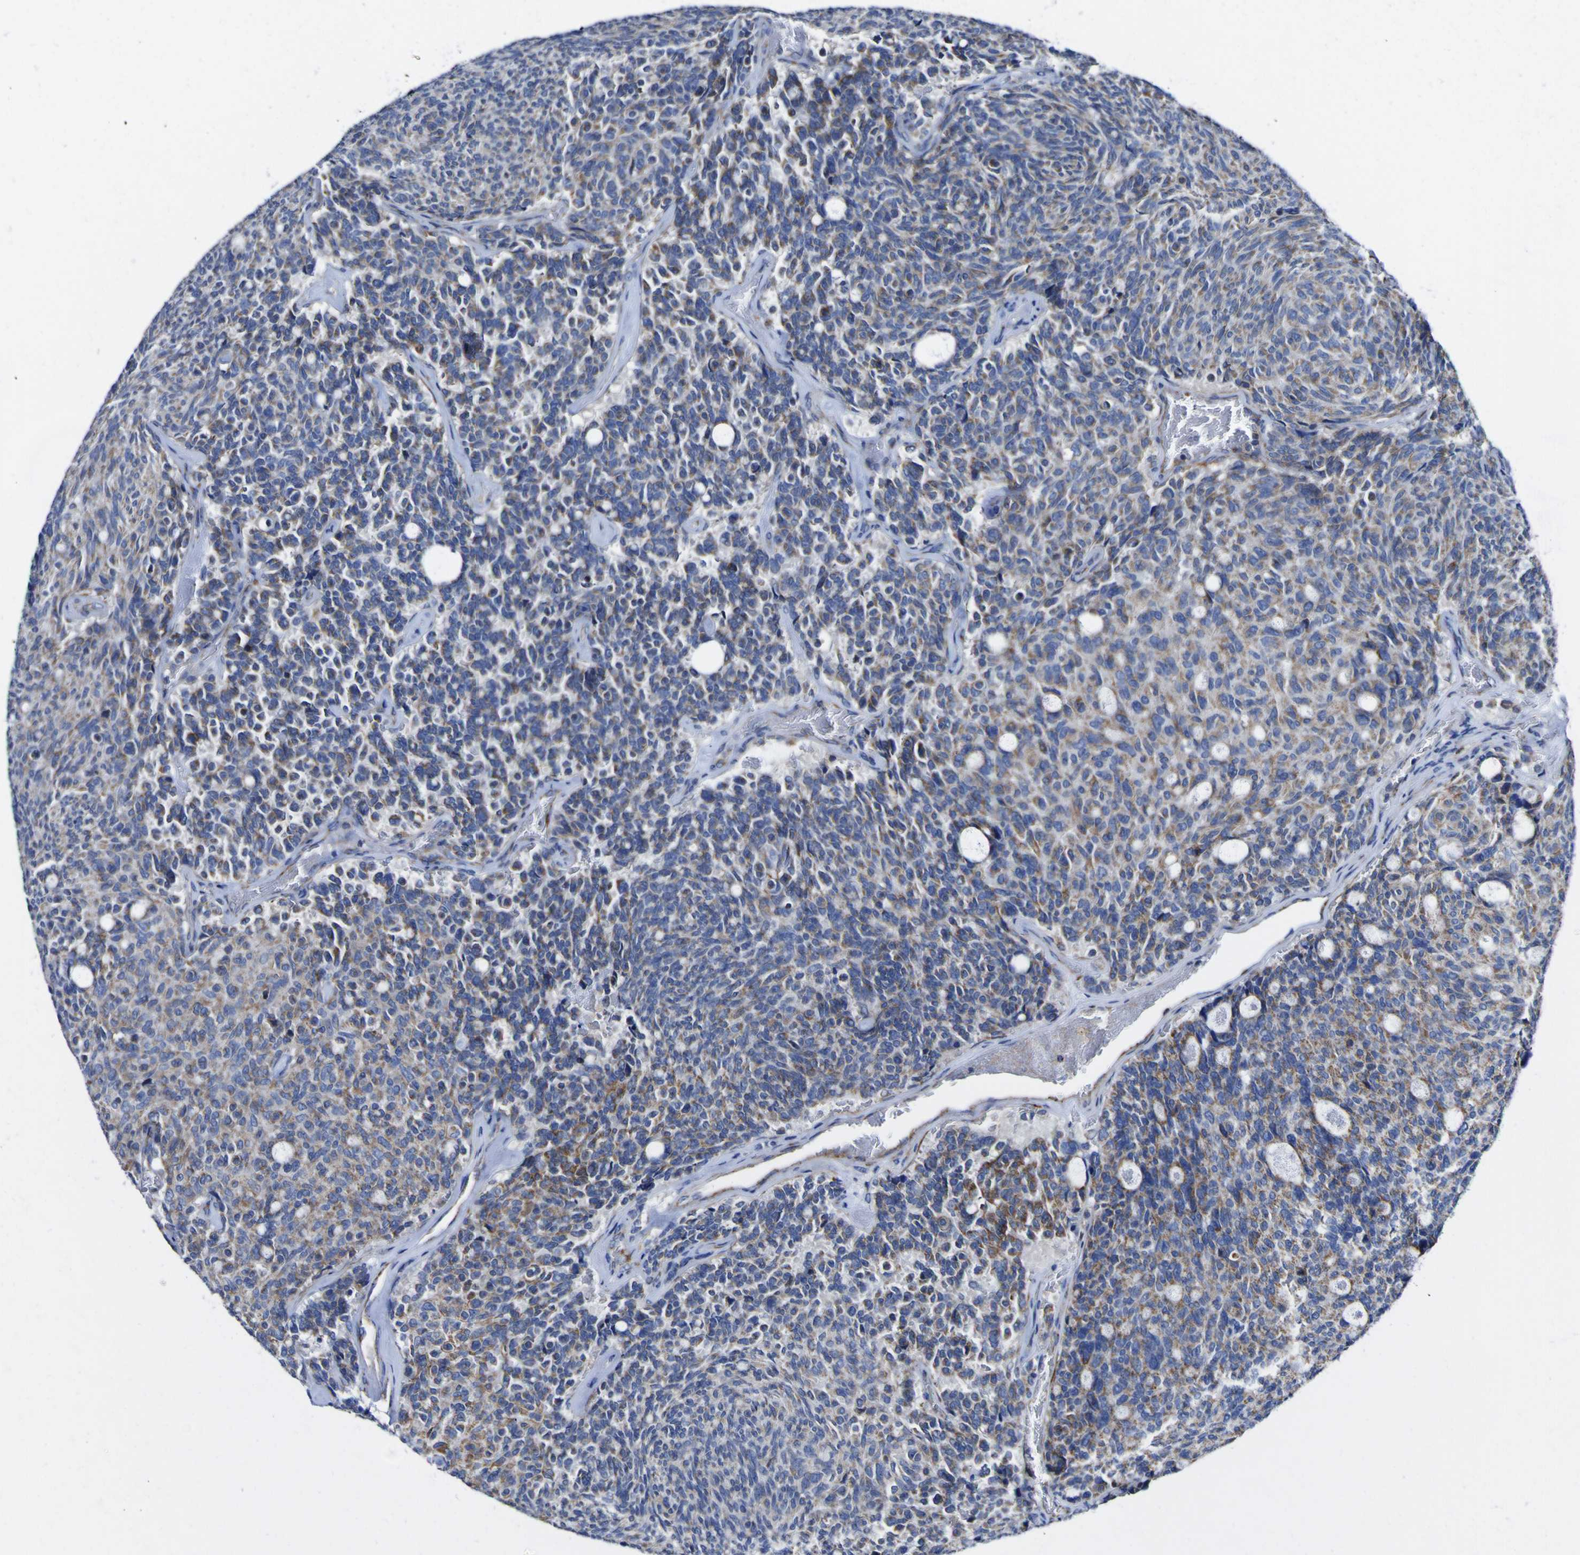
{"staining": {"intensity": "moderate", "quantity": ">75%", "location": "cytoplasmic/membranous"}, "tissue": "carcinoid", "cell_type": "Tumor cells", "image_type": "cancer", "snomed": [{"axis": "morphology", "description": "Carcinoid, malignant, NOS"}, {"axis": "topography", "description": "Pancreas"}], "caption": "The histopathology image reveals immunohistochemical staining of malignant carcinoid. There is moderate cytoplasmic/membranous expression is seen in about >75% of tumor cells.", "gene": "CCDC90B", "patient": {"sex": "female", "age": 54}}